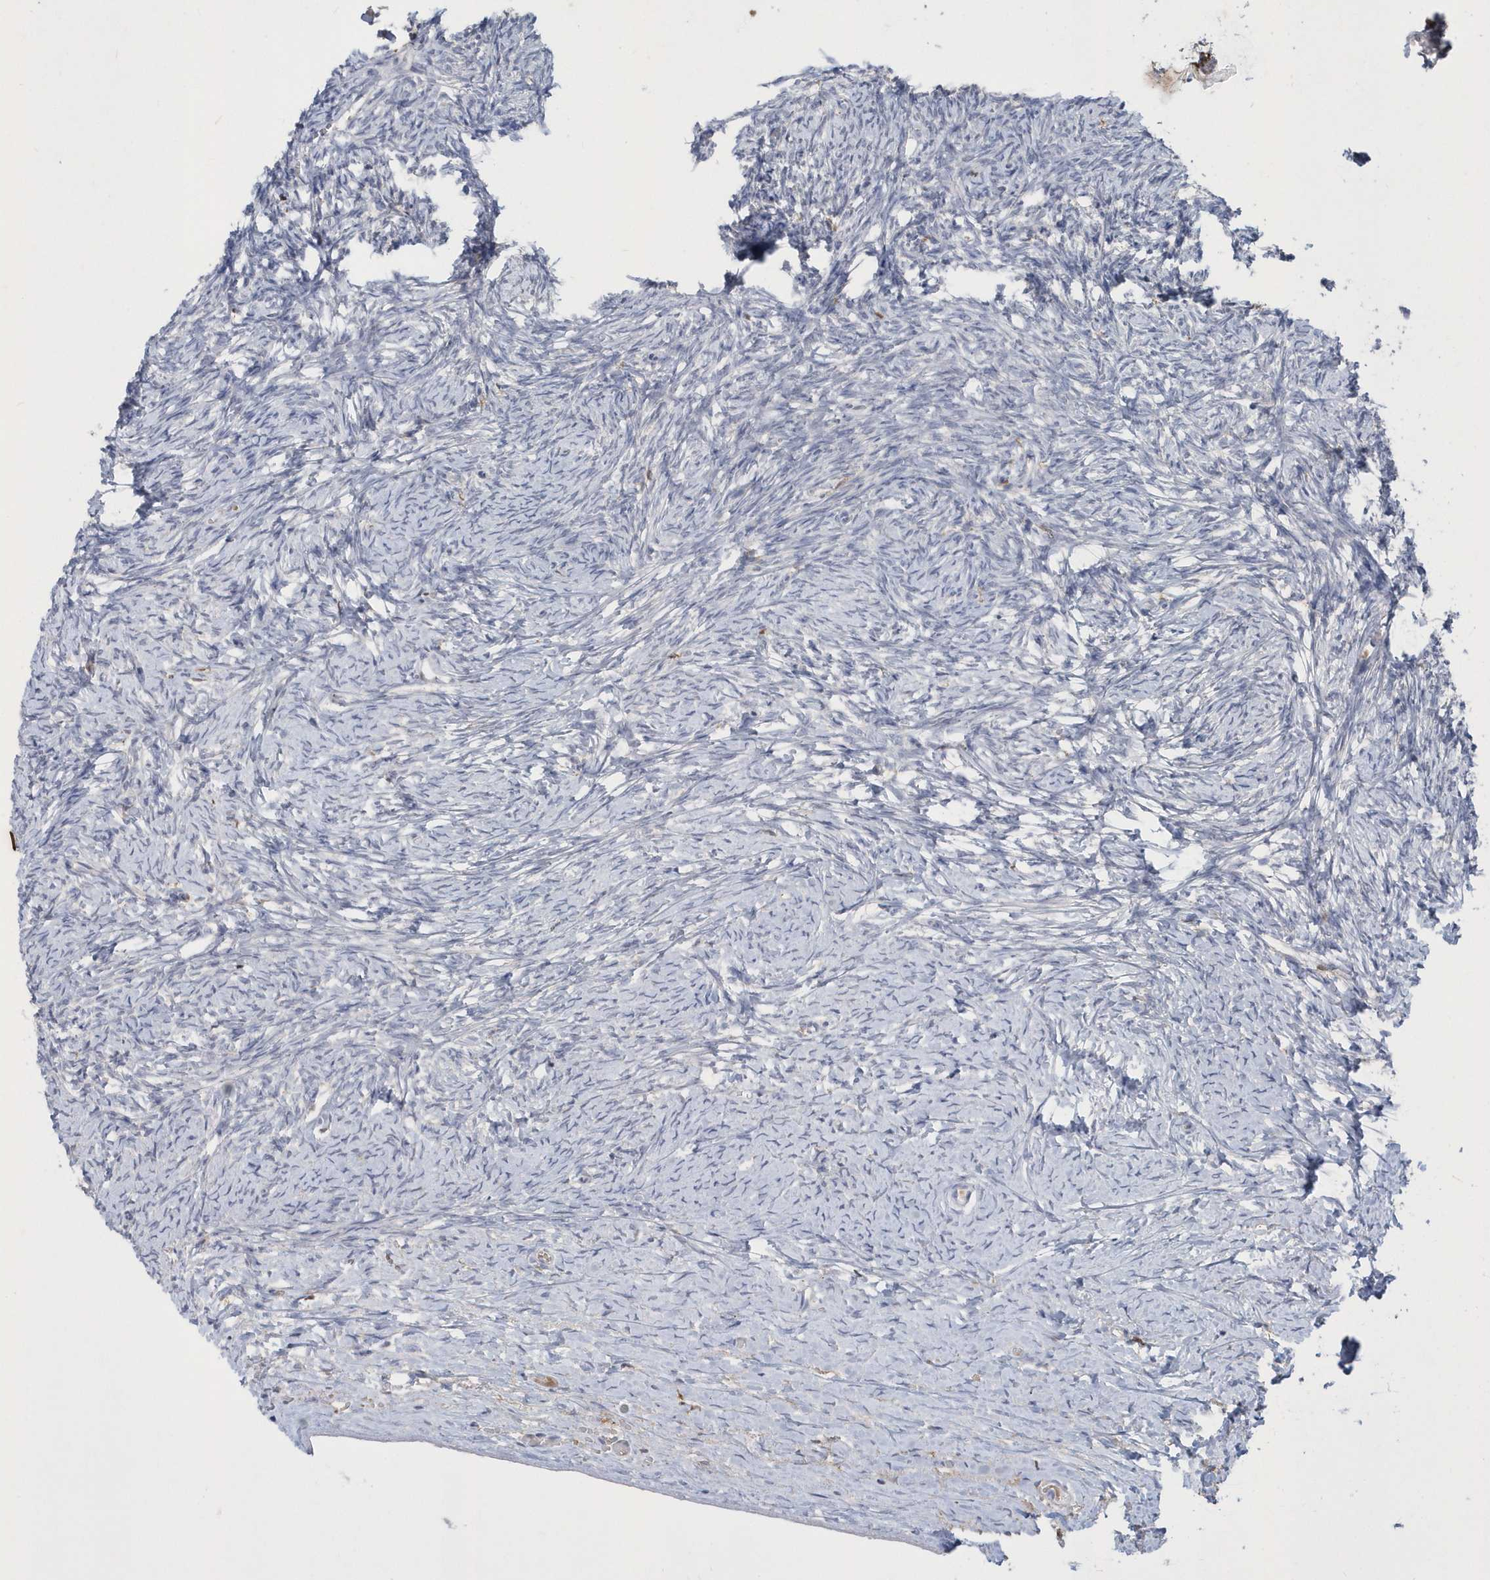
{"staining": {"intensity": "negative", "quantity": "none", "location": "none"}, "tissue": "ovary", "cell_type": "Ovarian stroma cells", "image_type": "normal", "snomed": [{"axis": "morphology", "description": "Normal tissue, NOS"}, {"axis": "morphology", "description": "Developmental malformation"}, {"axis": "topography", "description": "Ovary"}], "caption": "Ovarian stroma cells are negative for protein expression in benign human ovary. The staining was performed using DAB to visualize the protein expression in brown, while the nuclei were stained in blue with hematoxylin (Magnification: 20x).", "gene": "TSPEAR", "patient": {"sex": "female", "age": 39}}